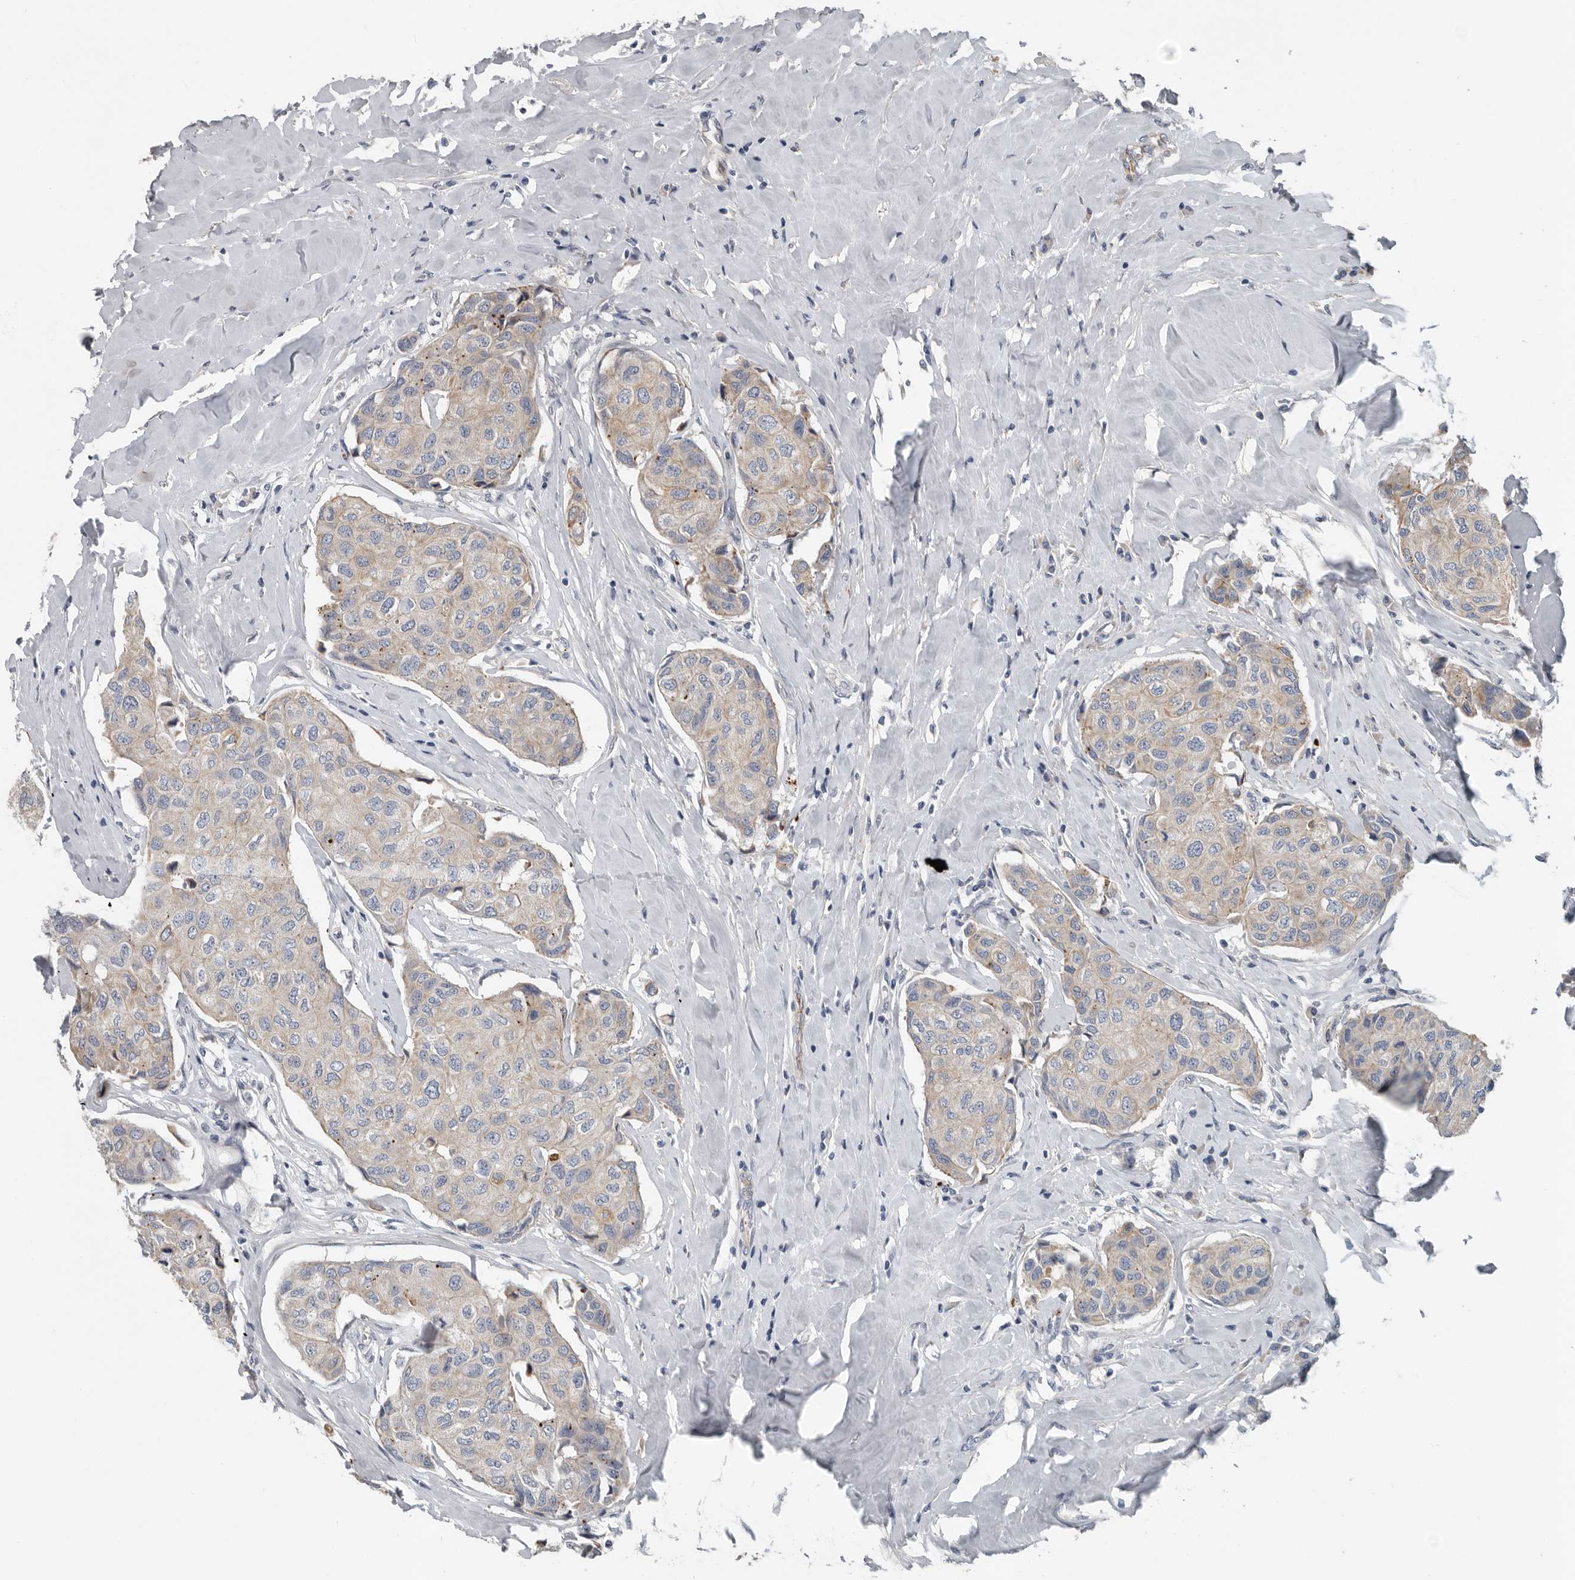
{"staining": {"intensity": "moderate", "quantity": "<25%", "location": "cytoplasmic/membranous"}, "tissue": "breast cancer", "cell_type": "Tumor cells", "image_type": "cancer", "snomed": [{"axis": "morphology", "description": "Duct carcinoma"}, {"axis": "topography", "description": "Breast"}], "caption": "Breast cancer (invasive ductal carcinoma) stained with immunohistochemistry (IHC) reveals moderate cytoplasmic/membranous staining in about <25% of tumor cells. Ihc stains the protein in brown and the nuclei are stained blue.", "gene": "DPY19L4", "patient": {"sex": "female", "age": 80}}